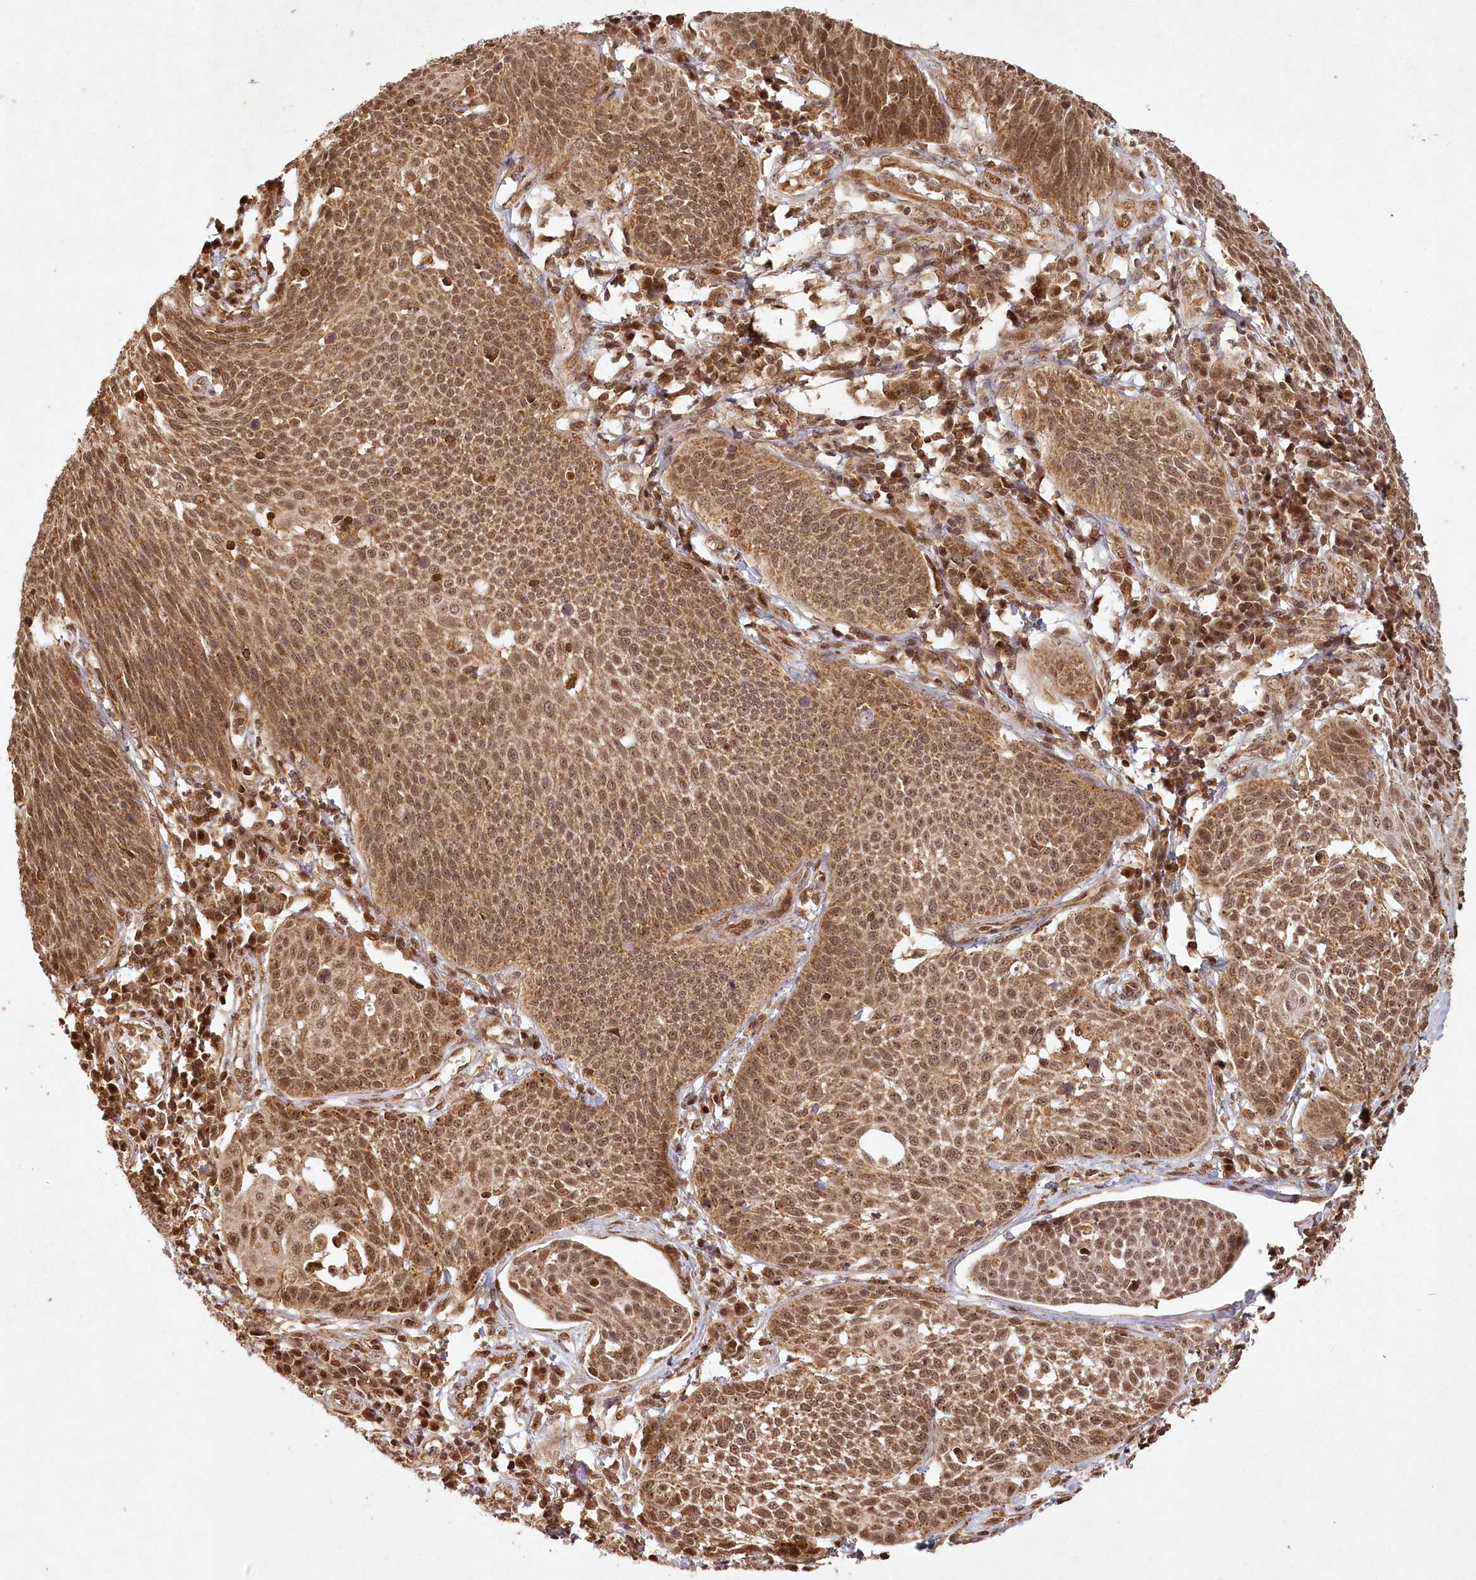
{"staining": {"intensity": "moderate", "quantity": ">75%", "location": "cytoplasmic/membranous,nuclear"}, "tissue": "cervical cancer", "cell_type": "Tumor cells", "image_type": "cancer", "snomed": [{"axis": "morphology", "description": "Squamous cell carcinoma, NOS"}, {"axis": "topography", "description": "Cervix"}], "caption": "Cervical cancer (squamous cell carcinoma) tissue displays moderate cytoplasmic/membranous and nuclear positivity in about >75% of tumor cells", "gene": "MICU1", "patient": {"sex": "female", "age": 34}}